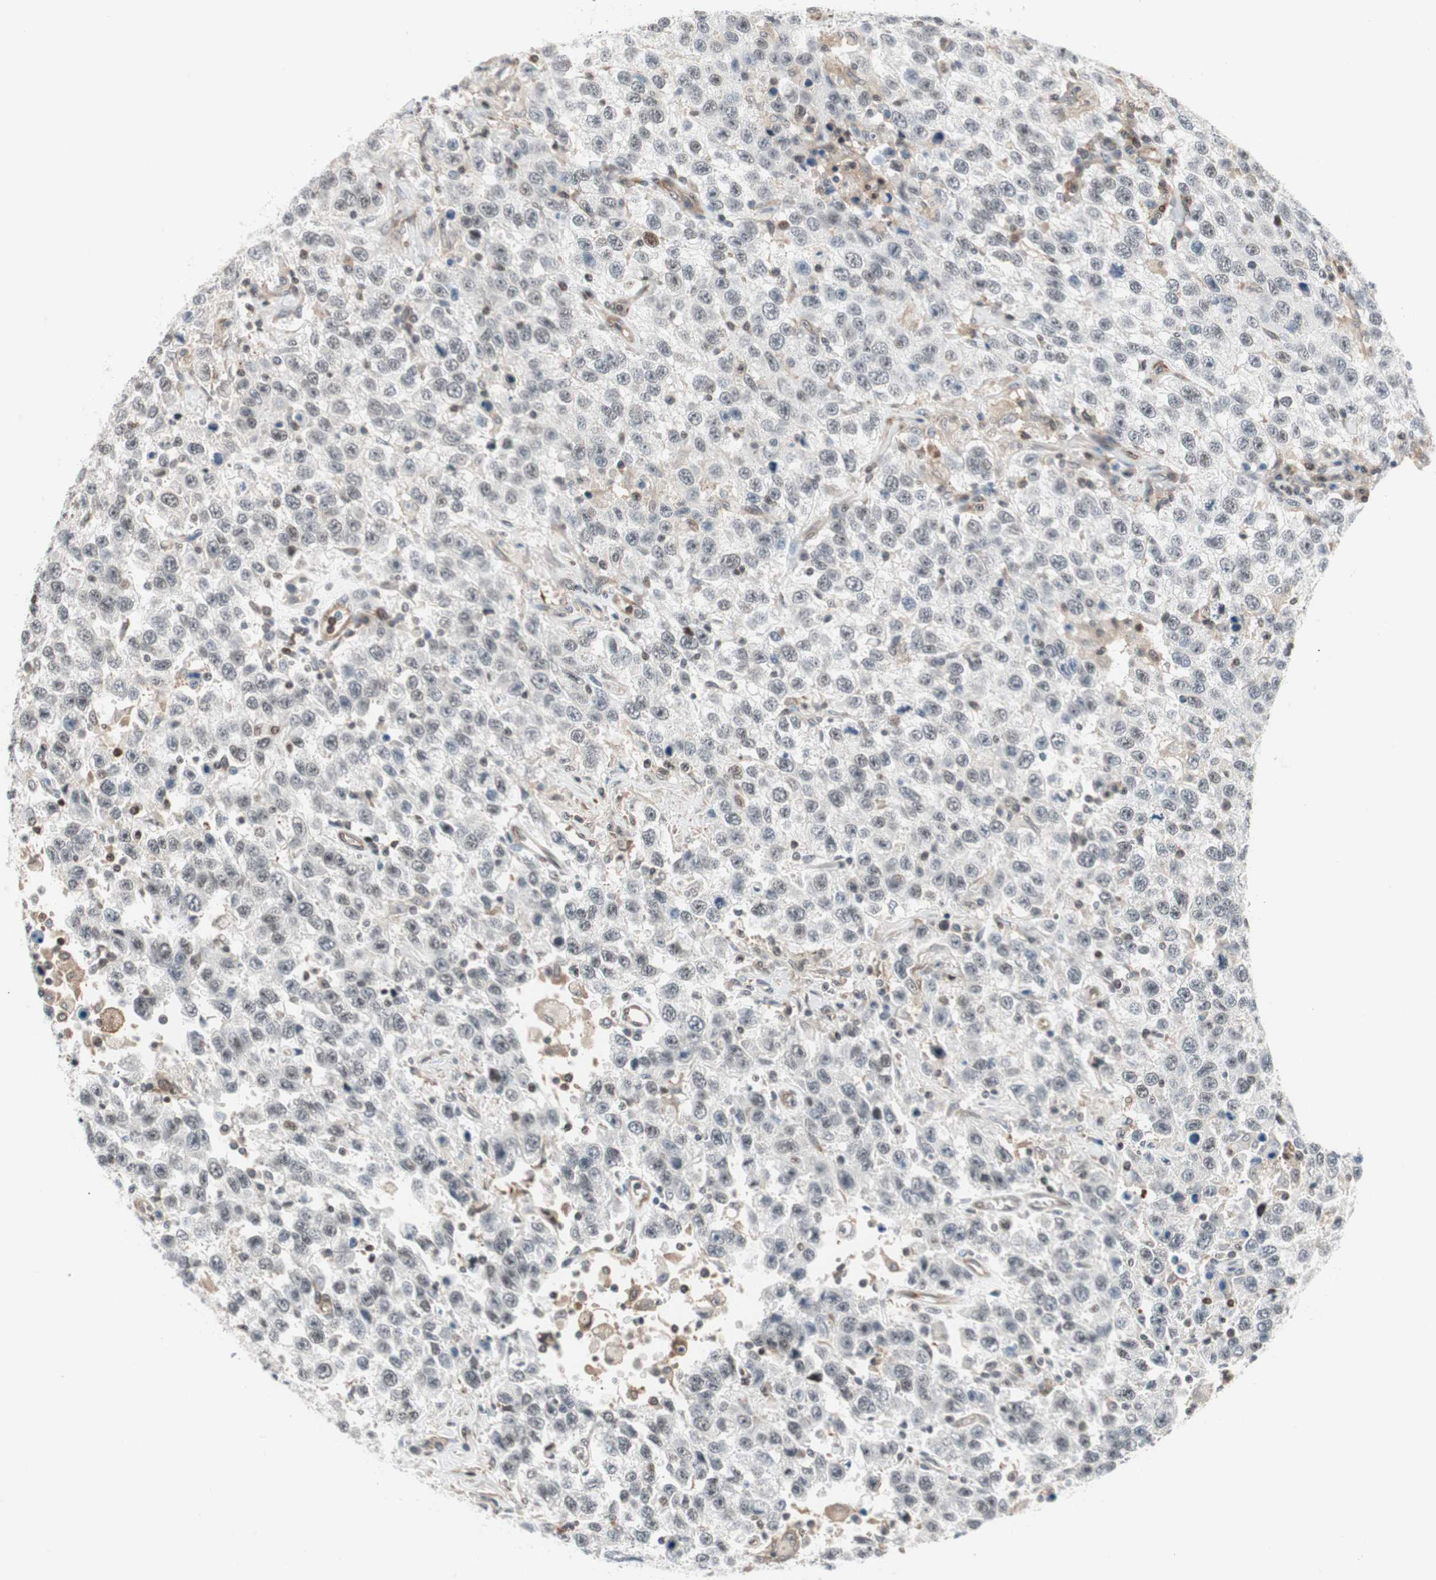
{"staining": {"intensity": "negative", "quantity": "none", "location": "none"}, "tissue": "testis cancer", "cell_type": "Tumor cells", "image_type": "cancer", "snomed": [{"axis": "morphology", "description": "Seminoma, NOS"}, {"axis": "topography", "description": "Testis"}], "caption": "Immunohistochemical staining of testis seminoma shows no significant staining in tumor cells.", "gene": "ZNF512B", "patient": {"sex": "male", "age": 41}}